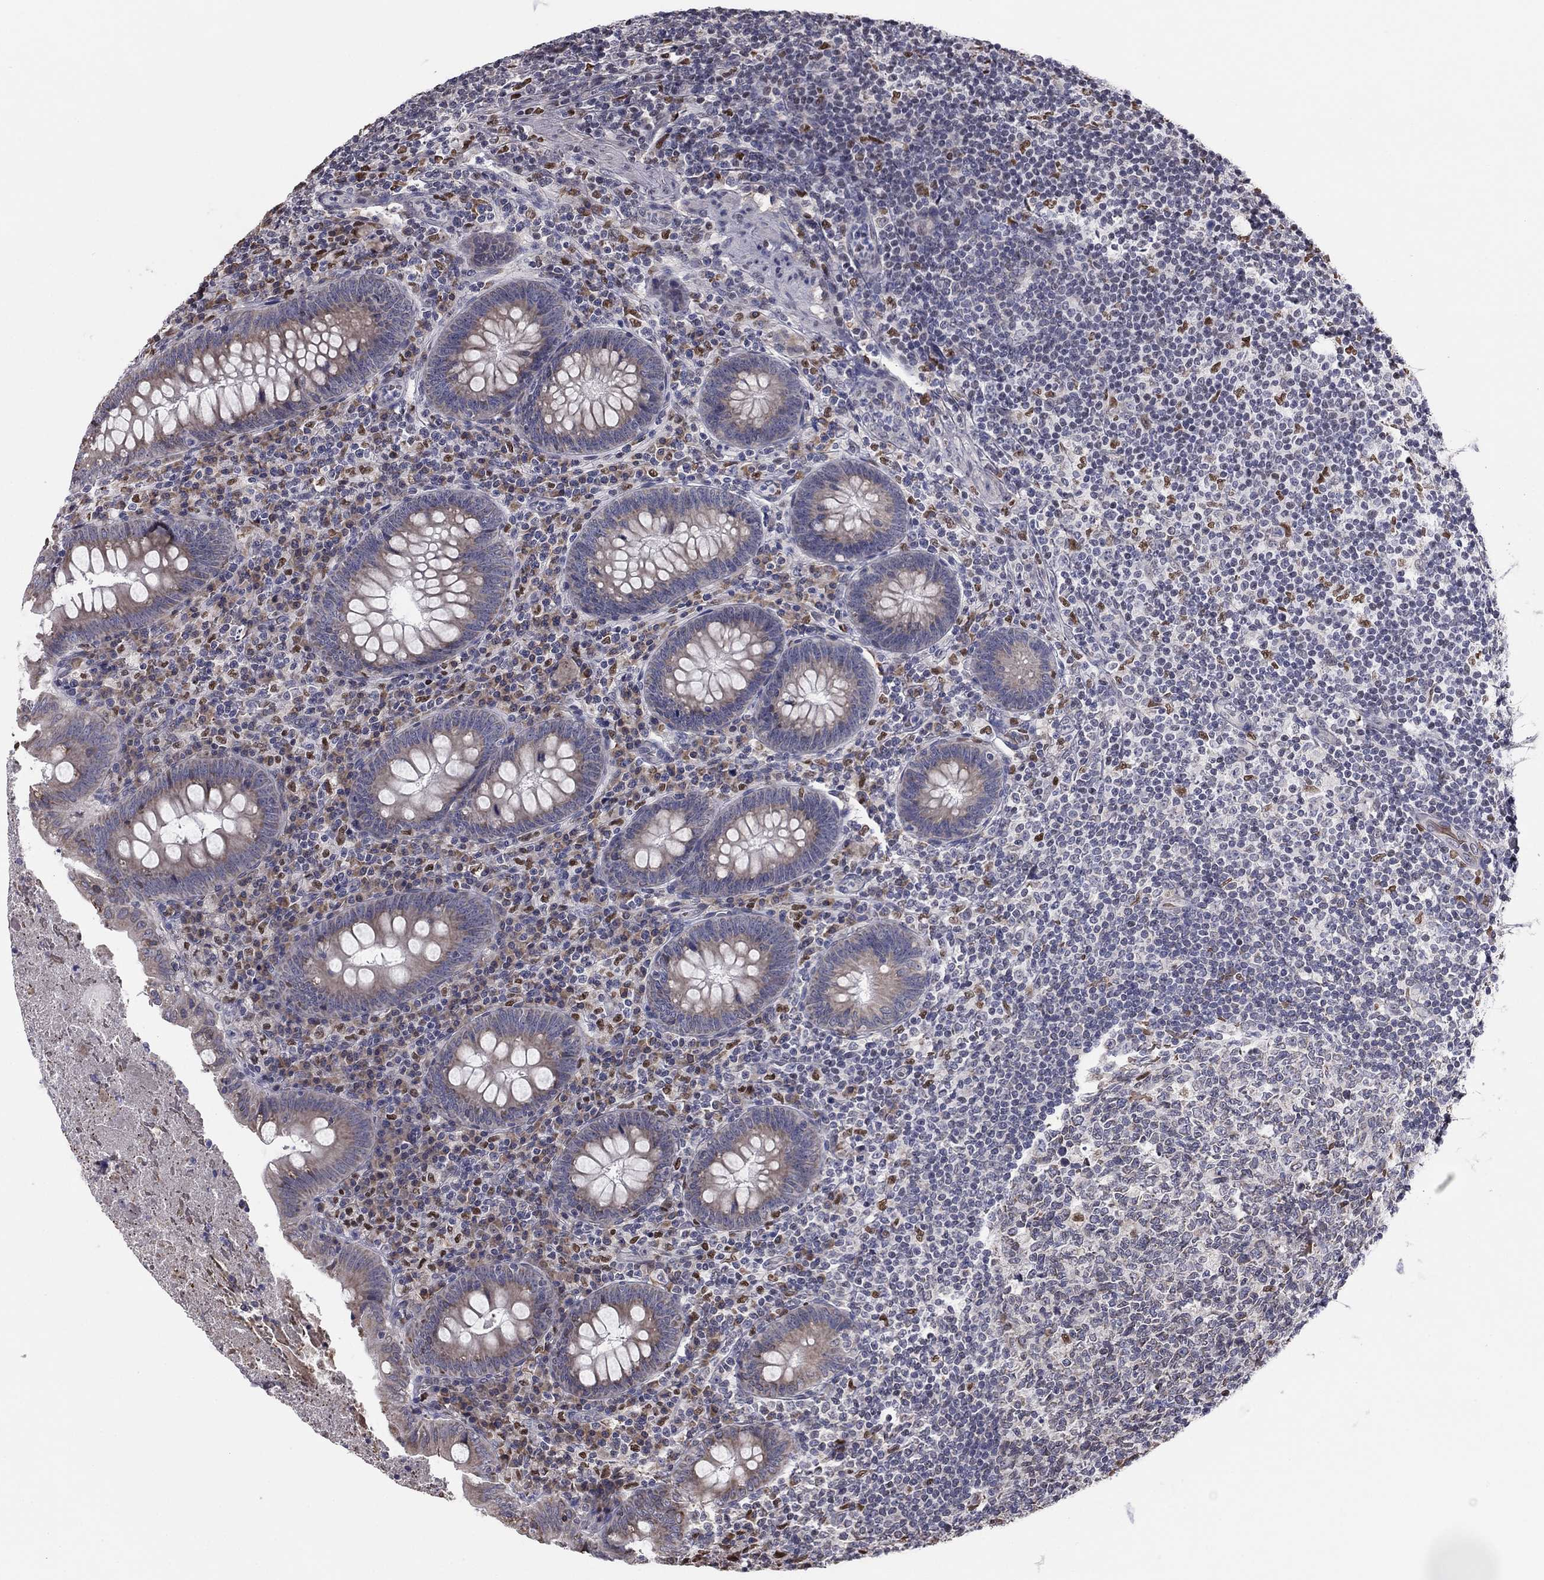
{"staining": {"intensity": "negative", "quantity": "none", "location": "none"}, "tissue": "appendix", "cell_type": "Glandular cells", "image_type": "normal", "snomed": [{"axis": "morphology", "description": "Normal tissue, NOS"}, {"axis": "topography", "description": "Appendix"}], "caption": "This is a histopathology image of IHC staining of benign appendix, which shows no staining in glandular cells. (Stains: DAB (3,3'-diaminobenzidine) IHC with hematoxylin counter stain, Microscopy: brightfield microscopy at high magnification).", "gene": "HSPB2", "patient": {"sex": "male", "age": 47}}